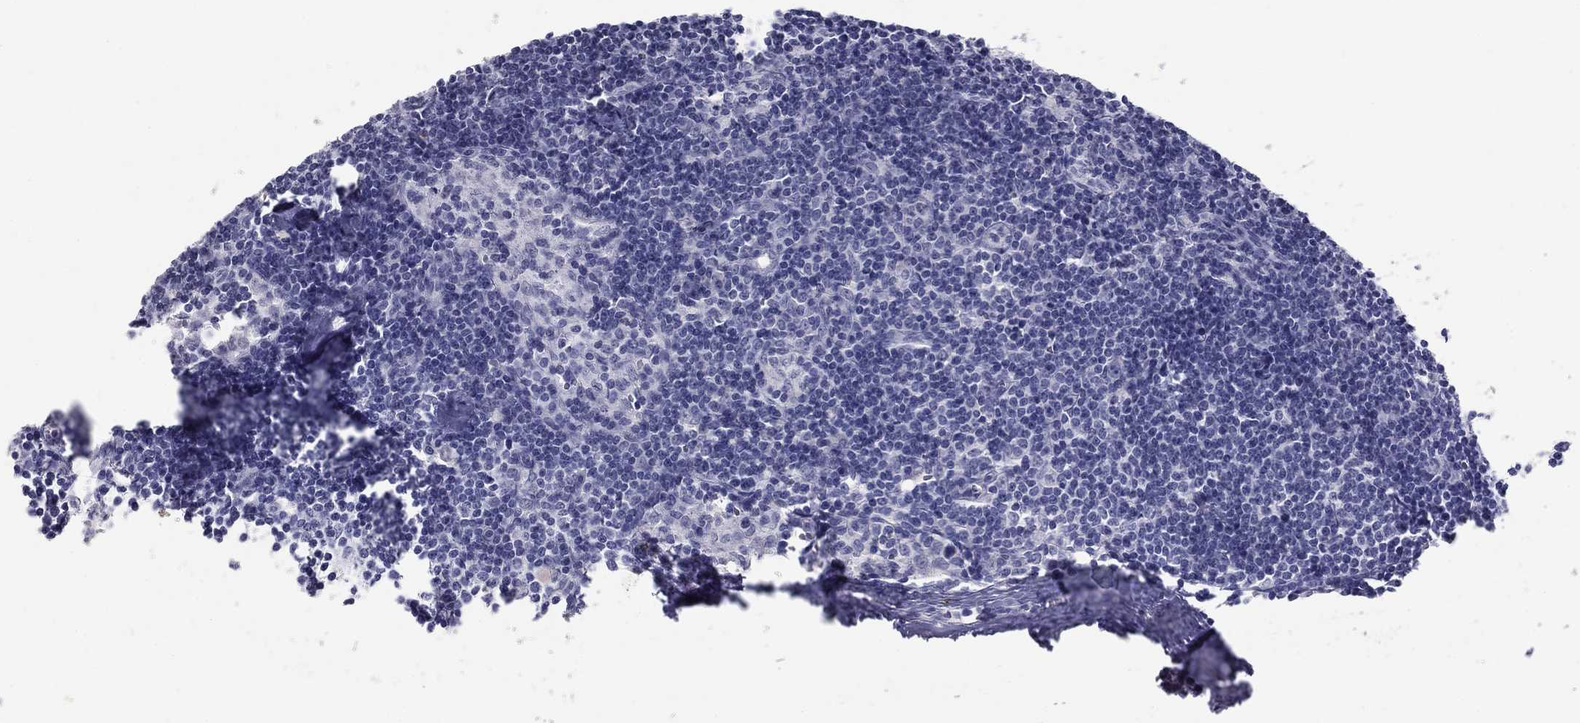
{"staining": {"intensity": "negative", "quantity": "none", "location": "none"}, "tissue": "lymph node", "cell_type": "Non-germinal center cells", "image_type": "normal", "snomed": [{"axis": "morphology", "description": "Normal tissue, NOS"}, {"axis": "topography", "description": "Lymph node"}], "caption": "Non-germinal center cells show no significant positivity in benign lymph node.", "gene": "KRT75", "patient": {"sex": "female", "age": 51}}